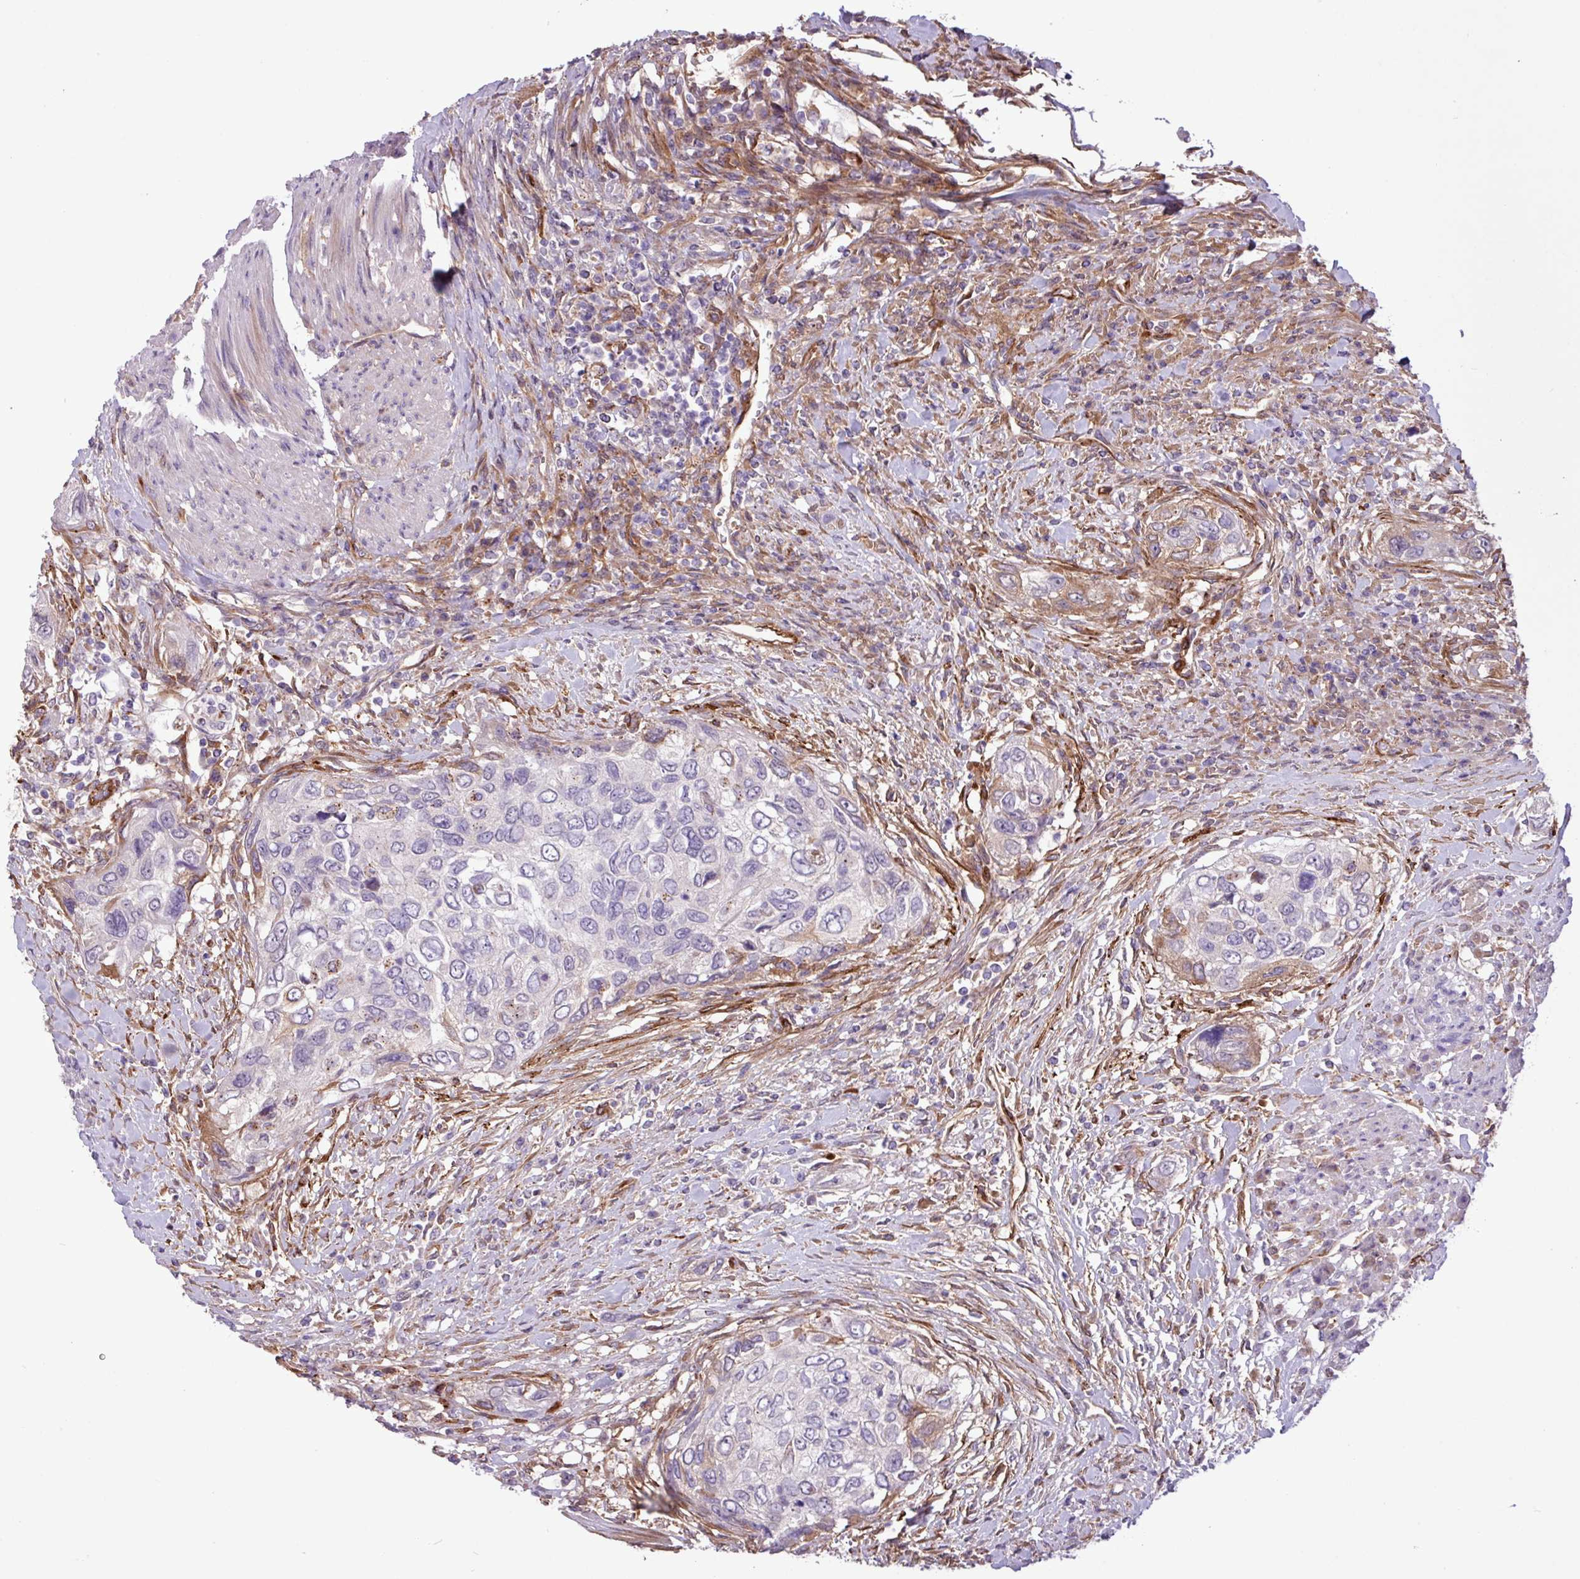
{"staining": {"intensity": "negative", "quantity": "none", "location": "none"}, "tissue": "urothelial cancer", "cell_type": "Tumor cells", "image_type": "cancer", "snomed": [{"axis": "morphology", "description": "Urothelial carcinoma, High grade"}, {"axis": "topography", "description": "Urinary bladder"}], "caption": "IHC photomicrograph of neoplastic tissue: urothelial cancer stained with DAB shows no significant protein staining in tumor cells.", "gene": "CD248", "patient": {"sex": "female", "age": 60}}